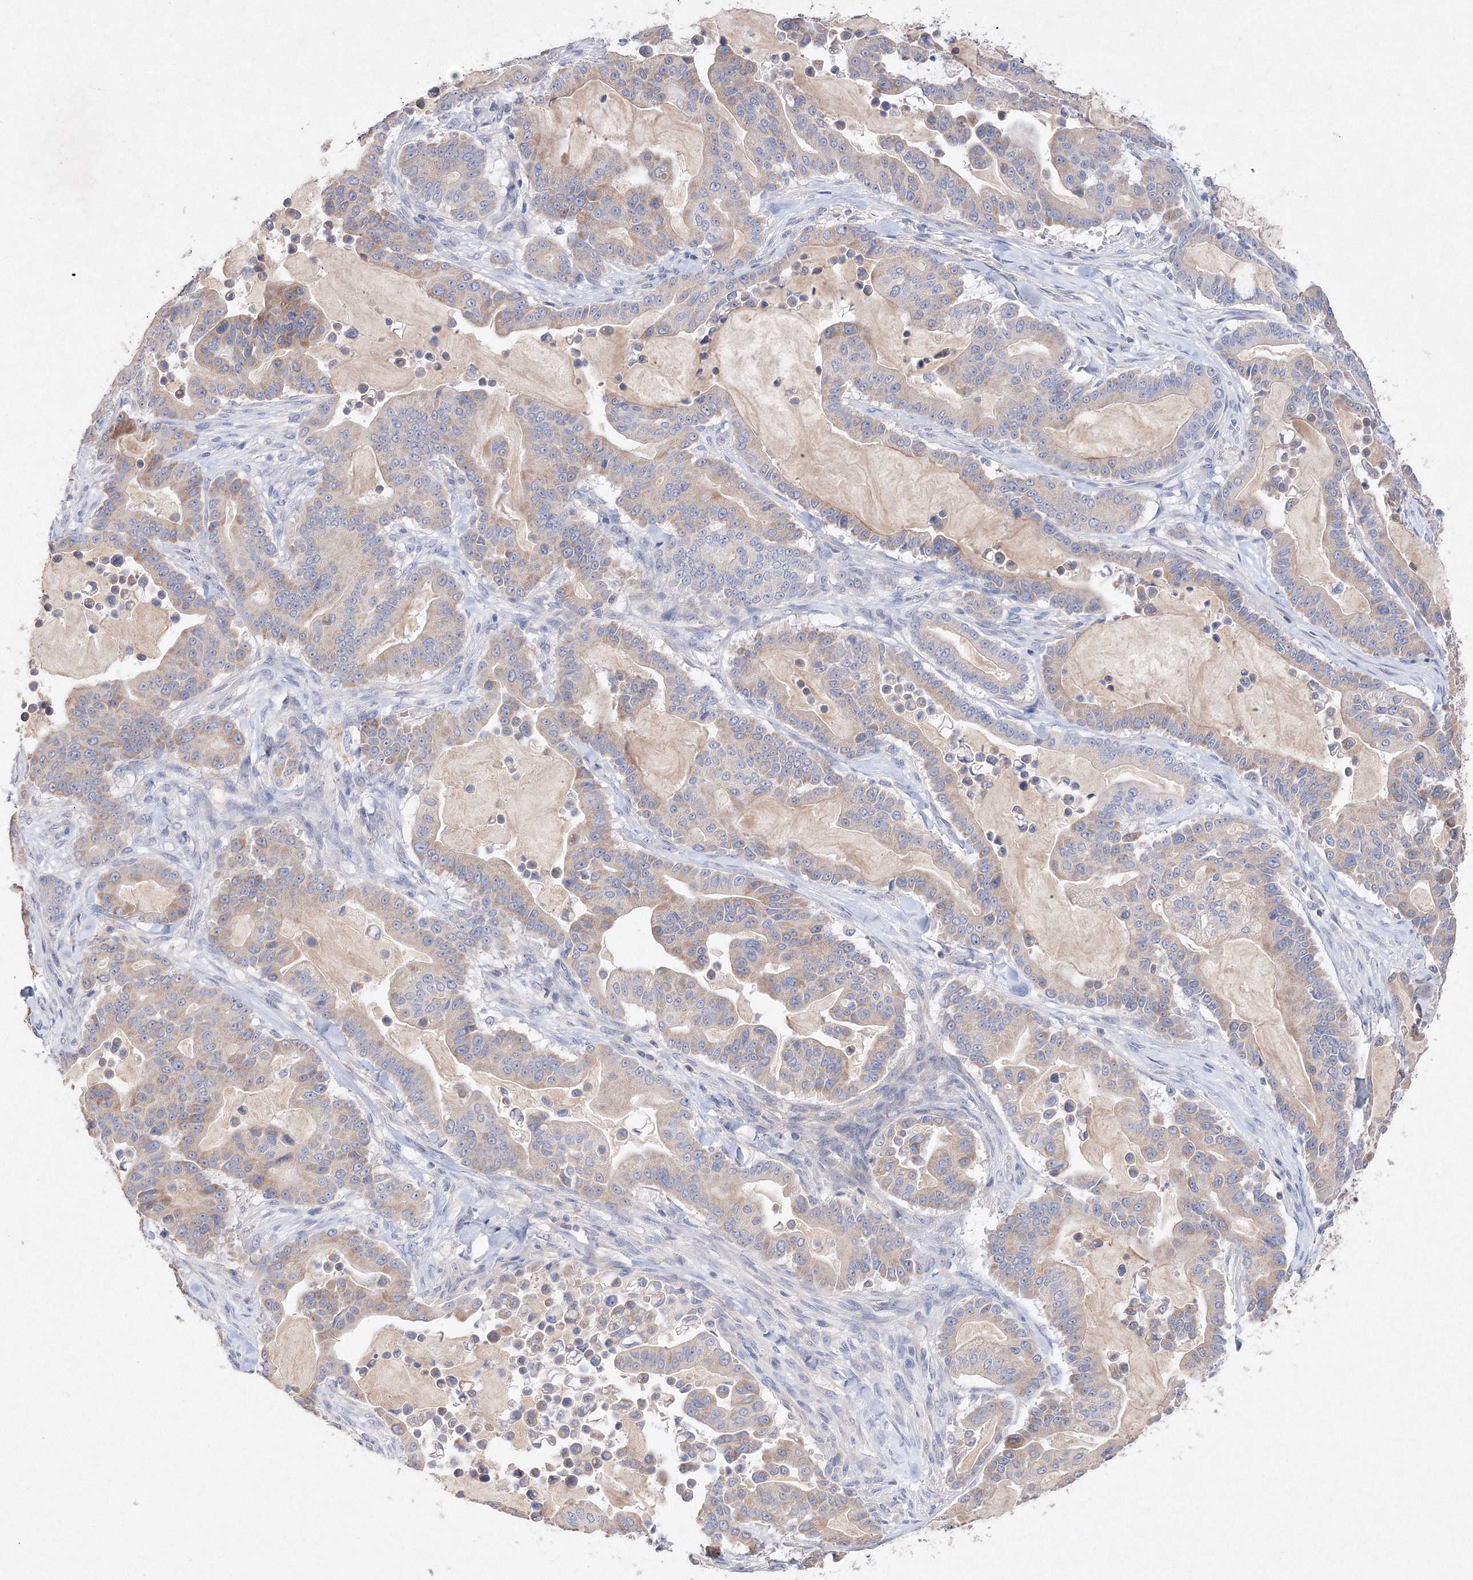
{"staining": {"intensity": "weak", "quantity": "<25%", "location": "cytoplasmic/membranous"}, "tissue": "pancreatic cancer", "cell_type": "Tumor cells", "image_type": "cancer", "snomed": [{"axis": "morphology", "description": "Adenocarcinoma, NOS"}, {"axis": "topography", "description": "Pancreas"}], "caption": "Photomicrograph shows no significant protein positivity in tumor cells of pancreatic cancer.", "gene": "GLS", "patient": {"sex": "male", "age": 63}}